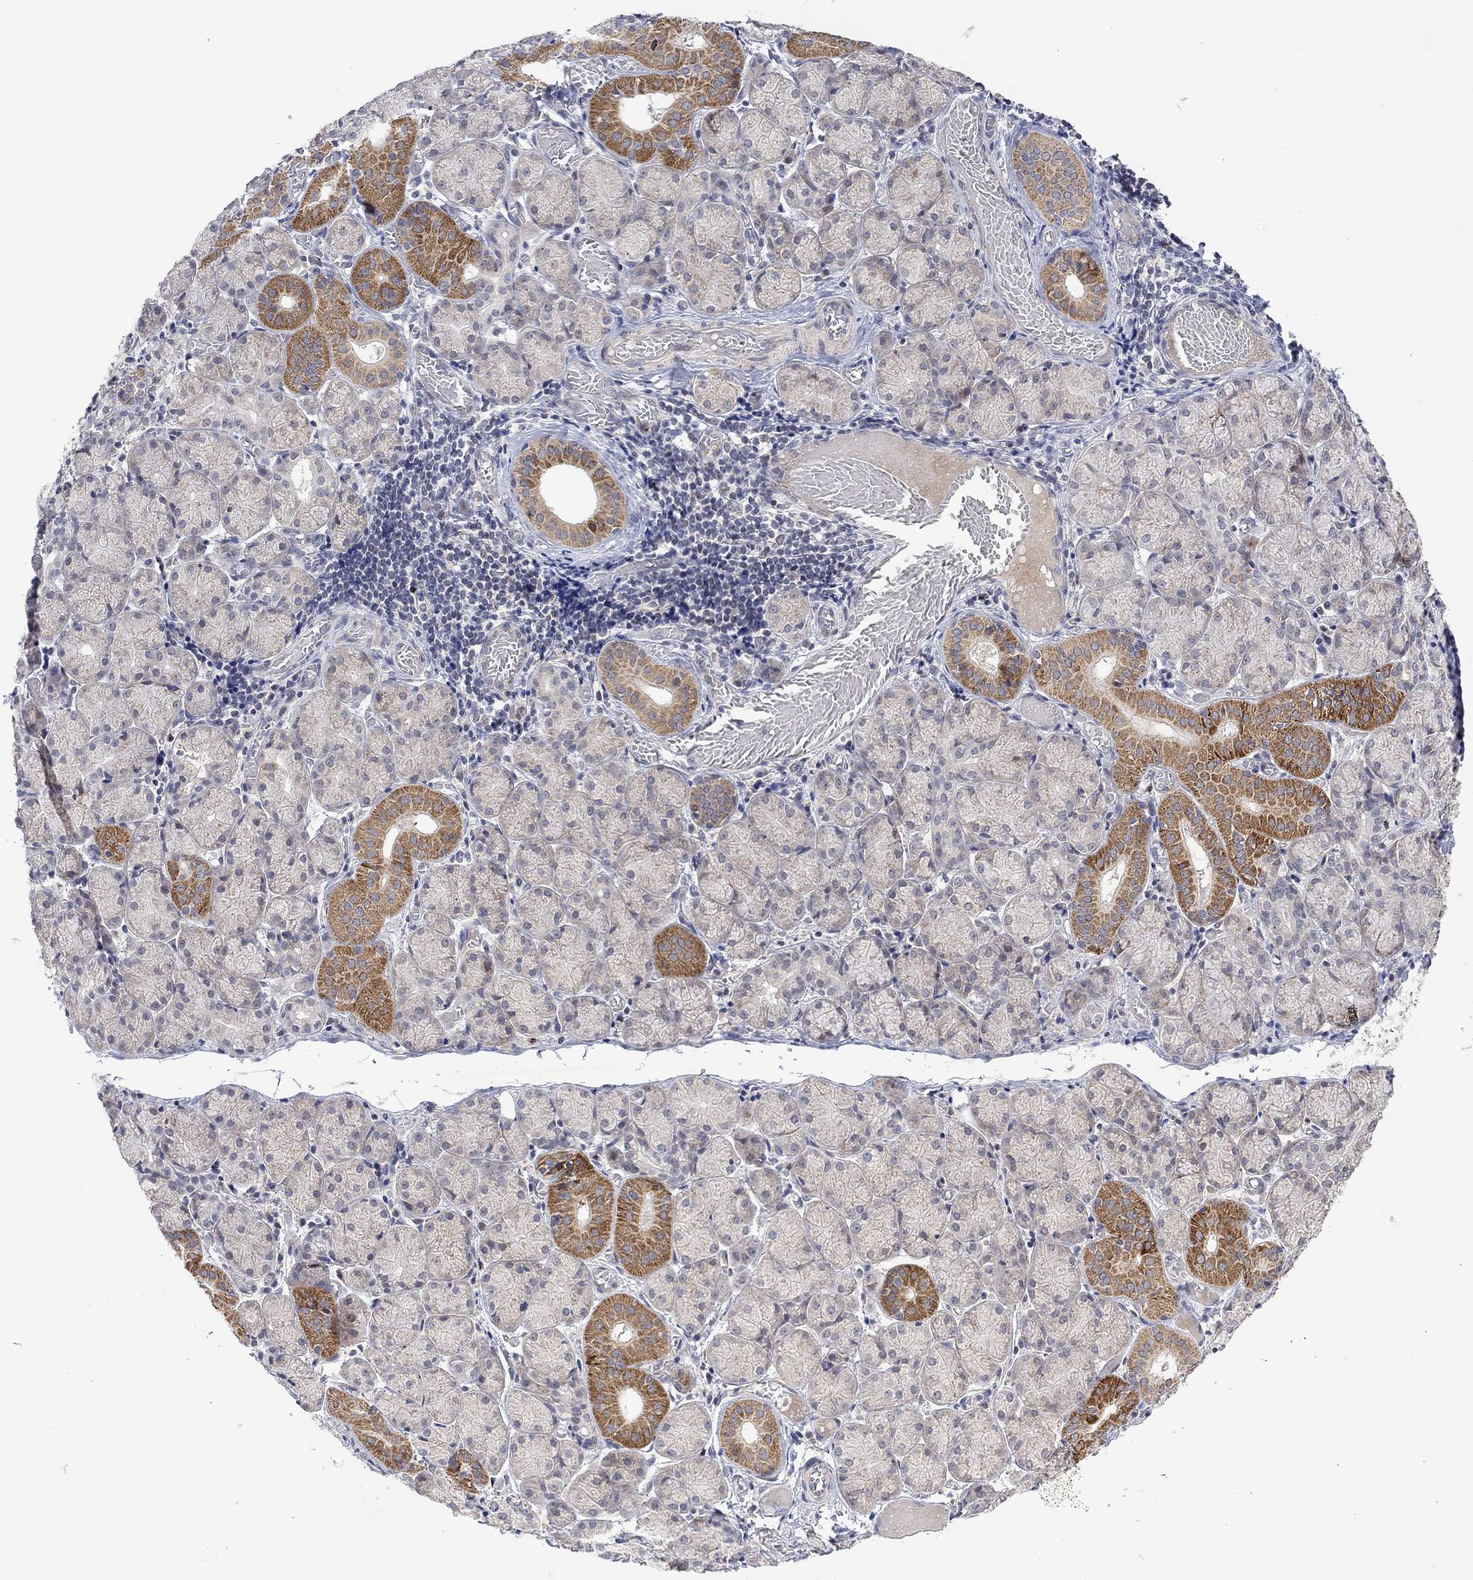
{"staining": {"intensity": "strong", "quantity": "<25%", "location": "cytoplasmic/membranous"}, "tissue": "salivary gland", "cell_type": "Glandular cells", "image_type": "normal", "snomed": [{"axis": "morphology", "description": "Normal tissue, NOS"}, {"axis": "topography", "description": "Salivary gland"}, {"axis": "topography", "description": "Peripheral nerve tissue"}], "caption": "Immunohistochemical staining of unremarkable human salivary gland demonstrates <25% levels of strong cytoplasmic/membranous protein positivity in approximately <25% of glandular cells. The staining was performed using DAB (3,3'-diaminobenzidine), with brown indicating positive protein expression. Nuclei are stained blue with hematoxylin.", "gene": "SLC48A1", "patient": {"sex": "female", "age": 24}}